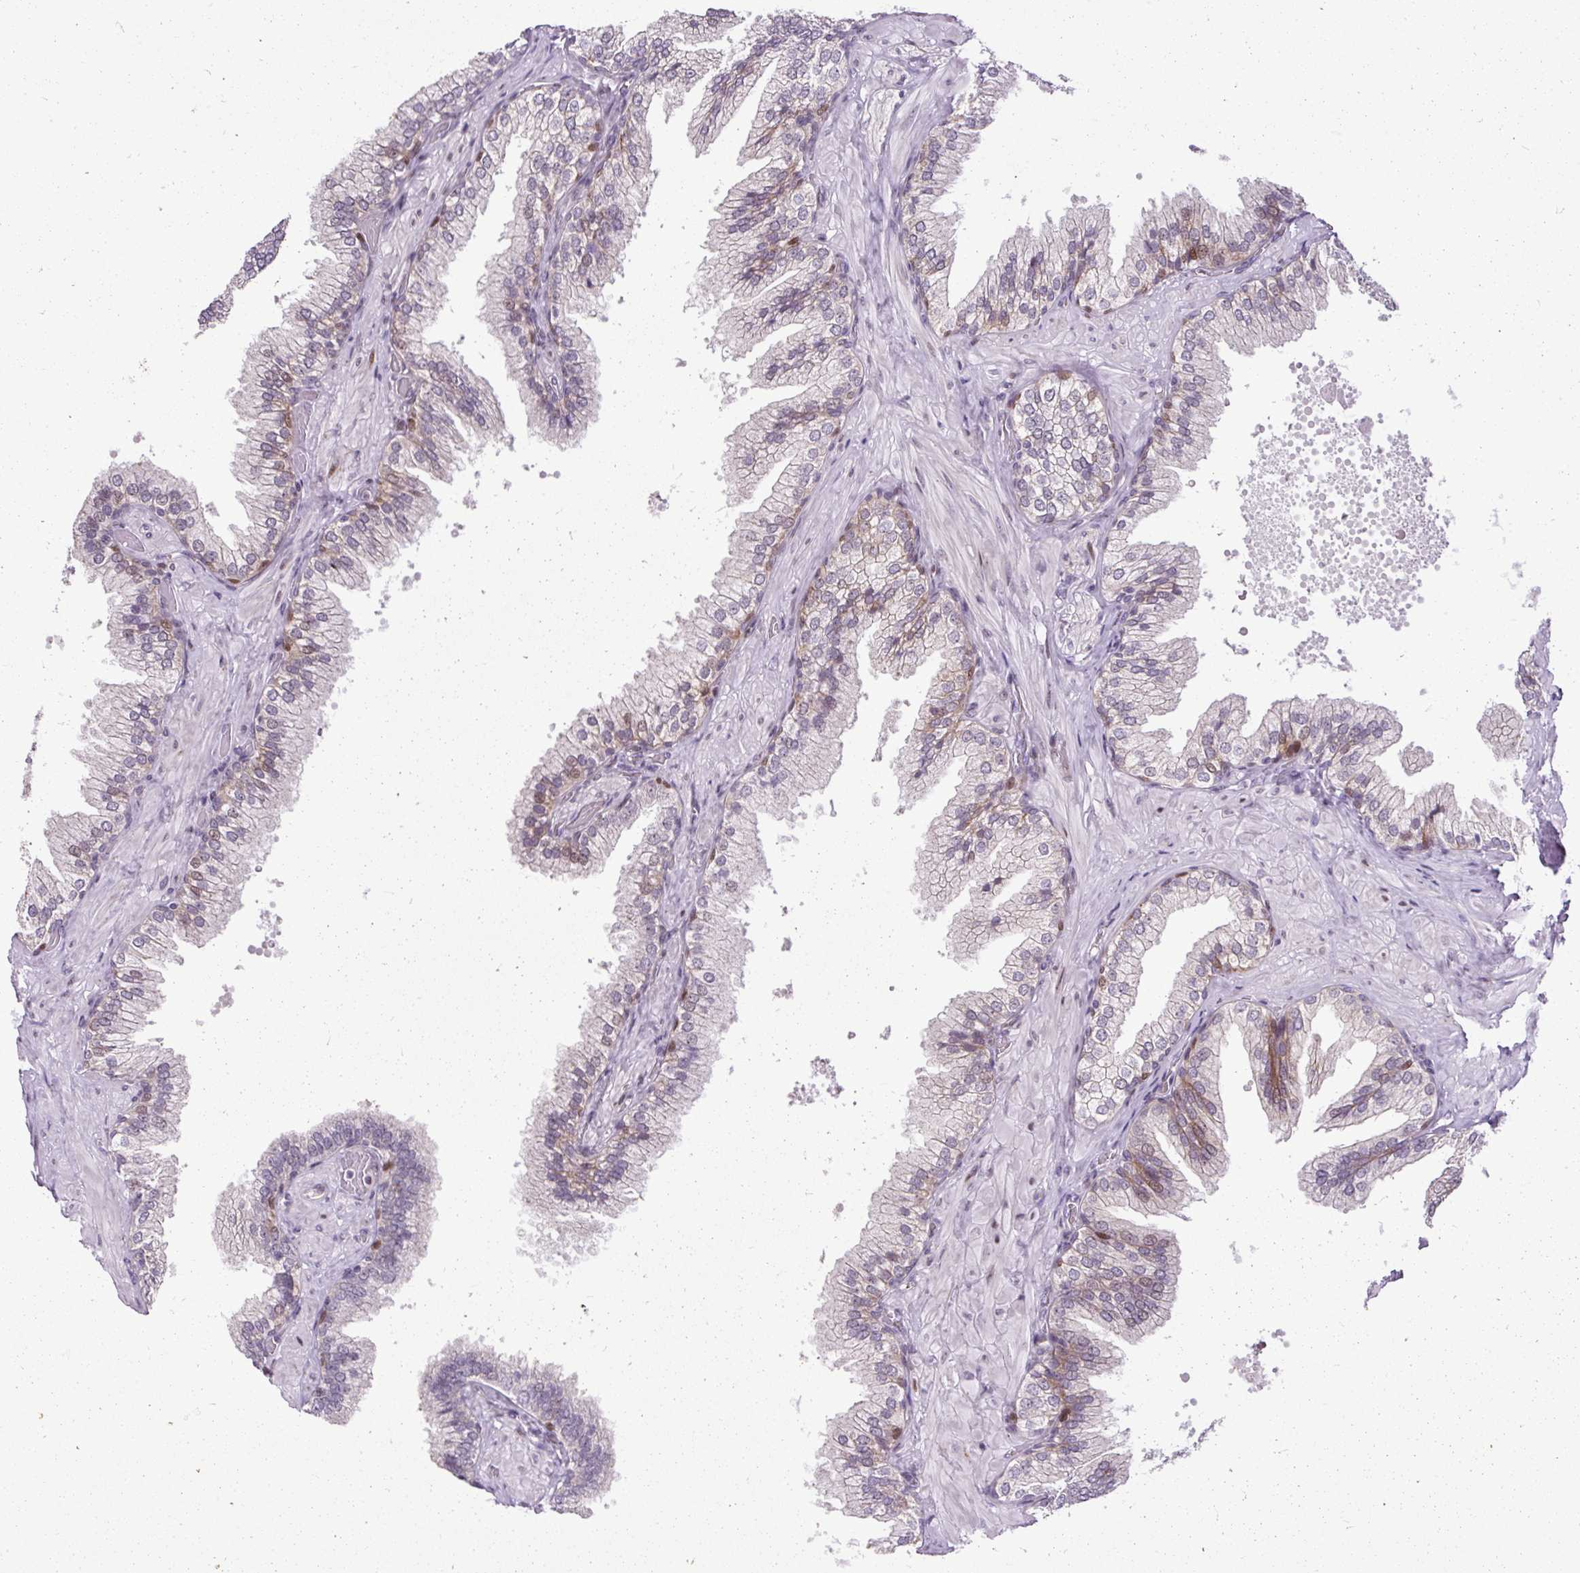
{"staining": {"intensity": "moderate", "quantity": "<25%", "location": "nuclear"}, "tissue": "prostate cancer", "cell_type": "Tumor cells", "image_type": "cancer", "snomed": [{"axis": "morphology", "description": "Adenocarcinoma, High grade"}, {"axis": "topography", "description": "Prostate"}], "caption": "Immunohistochemical staining of human prostate cancer (high-grade adenocarcinoma) shows moderate nuclear protein expression in approximately <25% of tumor cells.", "gene": "ARHGEF18", "patient": {"sex": "male", "age": 55}}